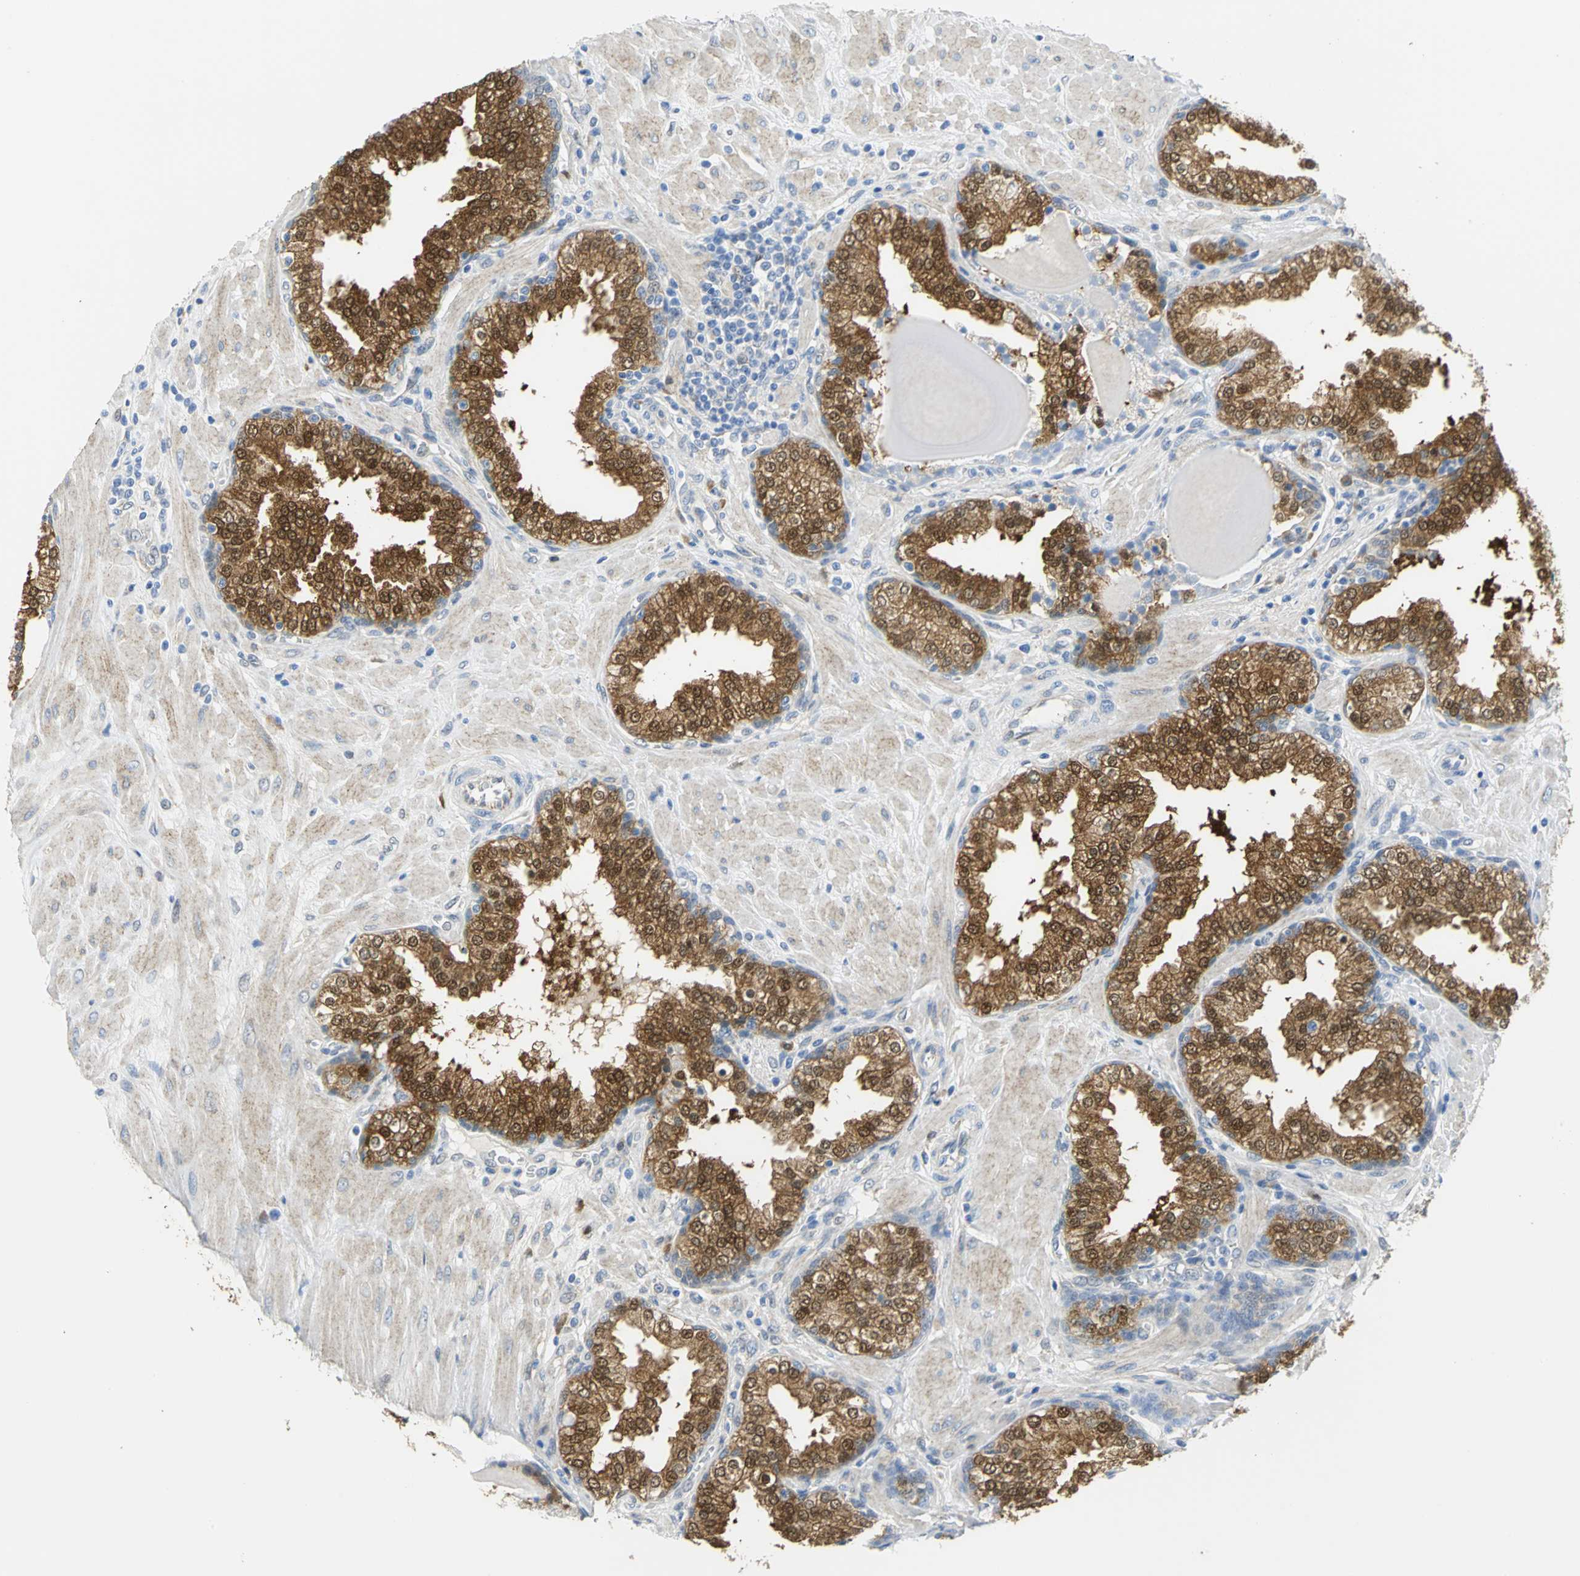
{"staining": {"intensity": "strong", "quantity": ">75%", "location": "cytoplasmic/membranous"}, "tissue": "prostate", "cell_type": "Glandular cells", "image_type": "normal", "snomed": [{"axis": "morphology", "description": "Normal tissue, NOS"}, {"axis": "topography", "description": "Prostate"}], "caption": "Strong cytoplasmic/membranous protein staining is present in approximately >75% of glandular cells in prostate. The staining is performed using DAB brown chromogen to label protein expression. The nuclei are counter-stained blue using hematoxylin.", "gene": "PGM3", "patient": {"sex": "male", "age": 51}}